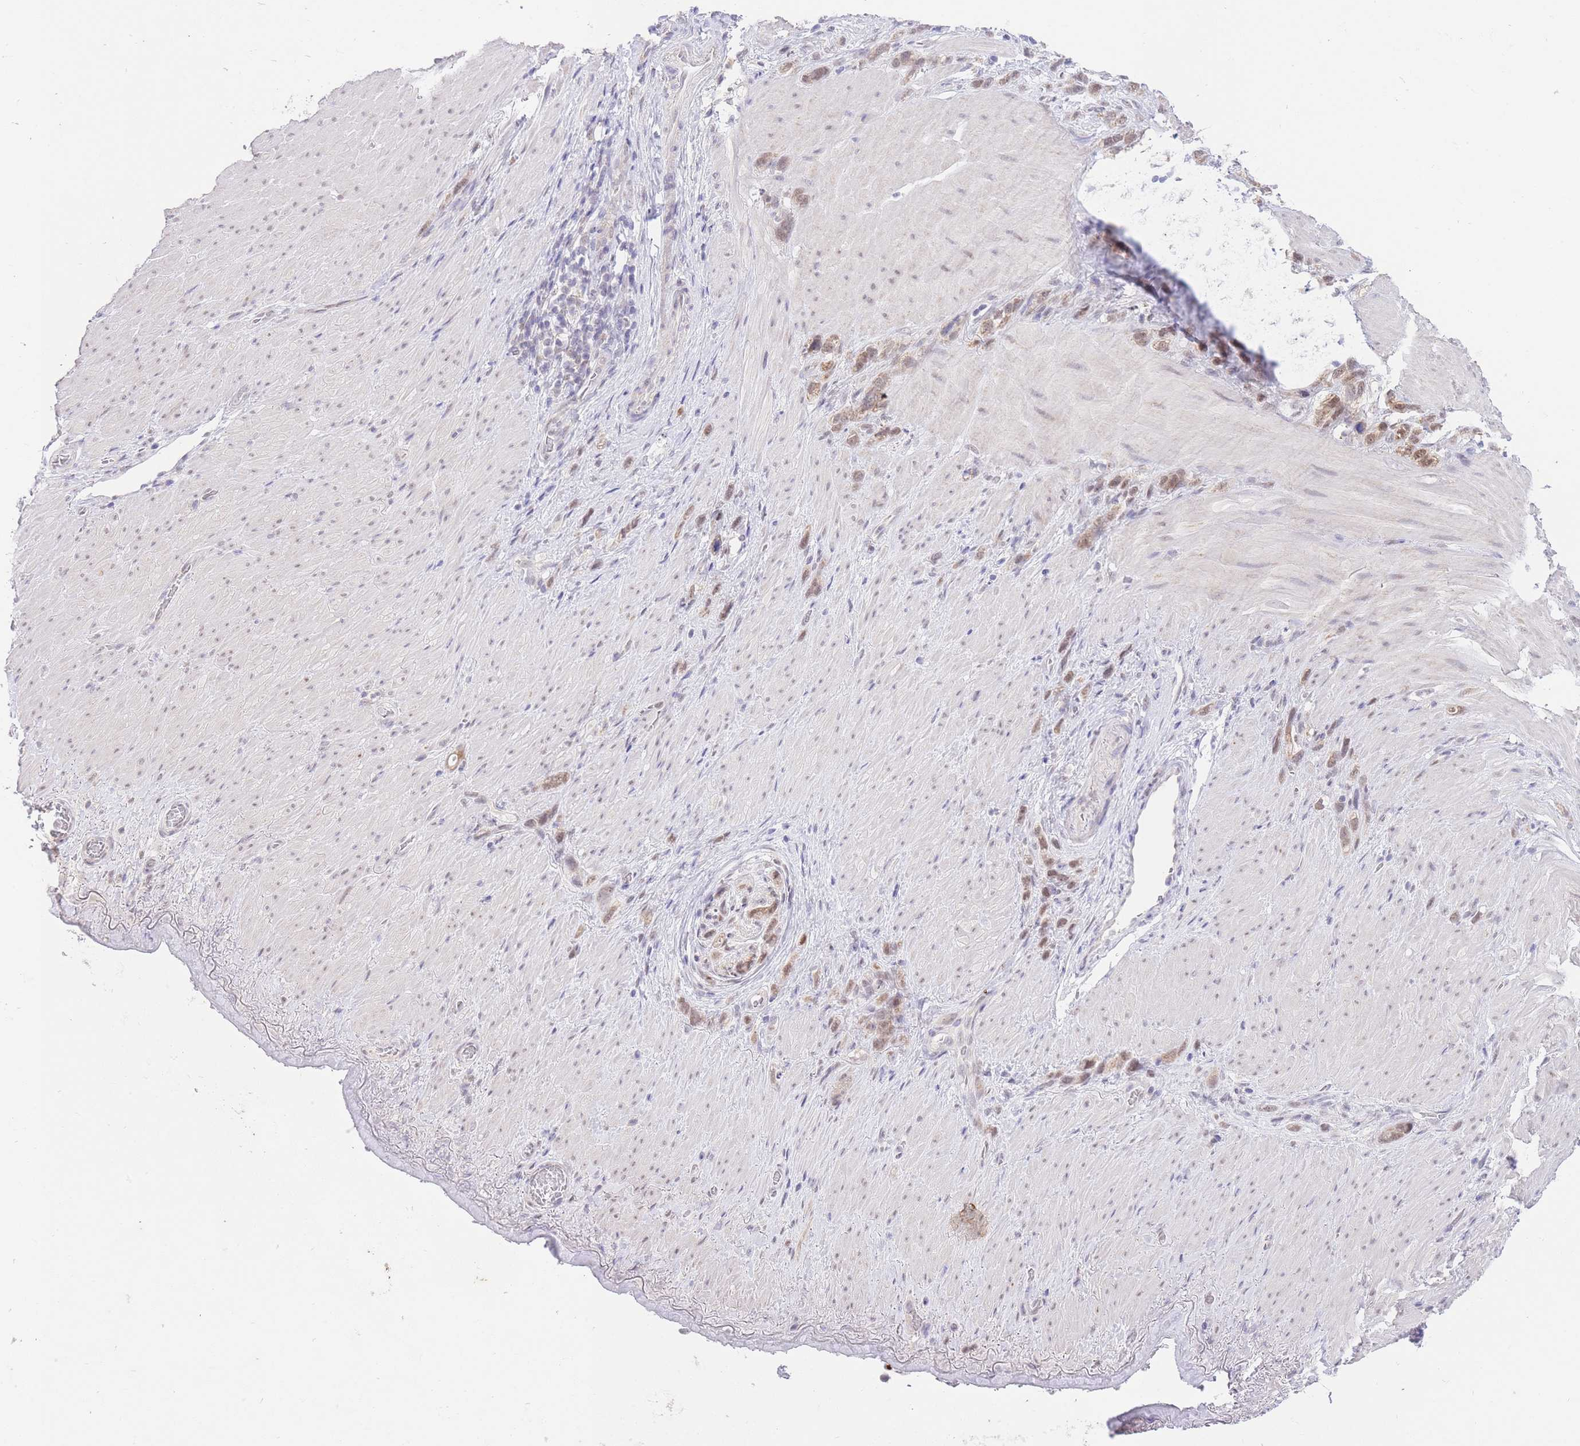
{"staining": {"intensity": "moderate", "quantity": ">75%", "location": "cytoplasmic/membranous,nuclear"}, "tissue": "stomach cancer", "cell_type": "Tumor cells", "image_type": "cancer", "snomed": [{"axis": "morphology", "description": "Adenocarcinoma, NOS"}, {"axis": "topography", "description": "Stomach"}], "caption": "Moderate cytoplasmic/membranous and nuclear protein staining is present in approximately >75% of tumor cells in stomach cancer.", "gene": "UBXN7", "patient": {"sex": "female", "age": 65}}